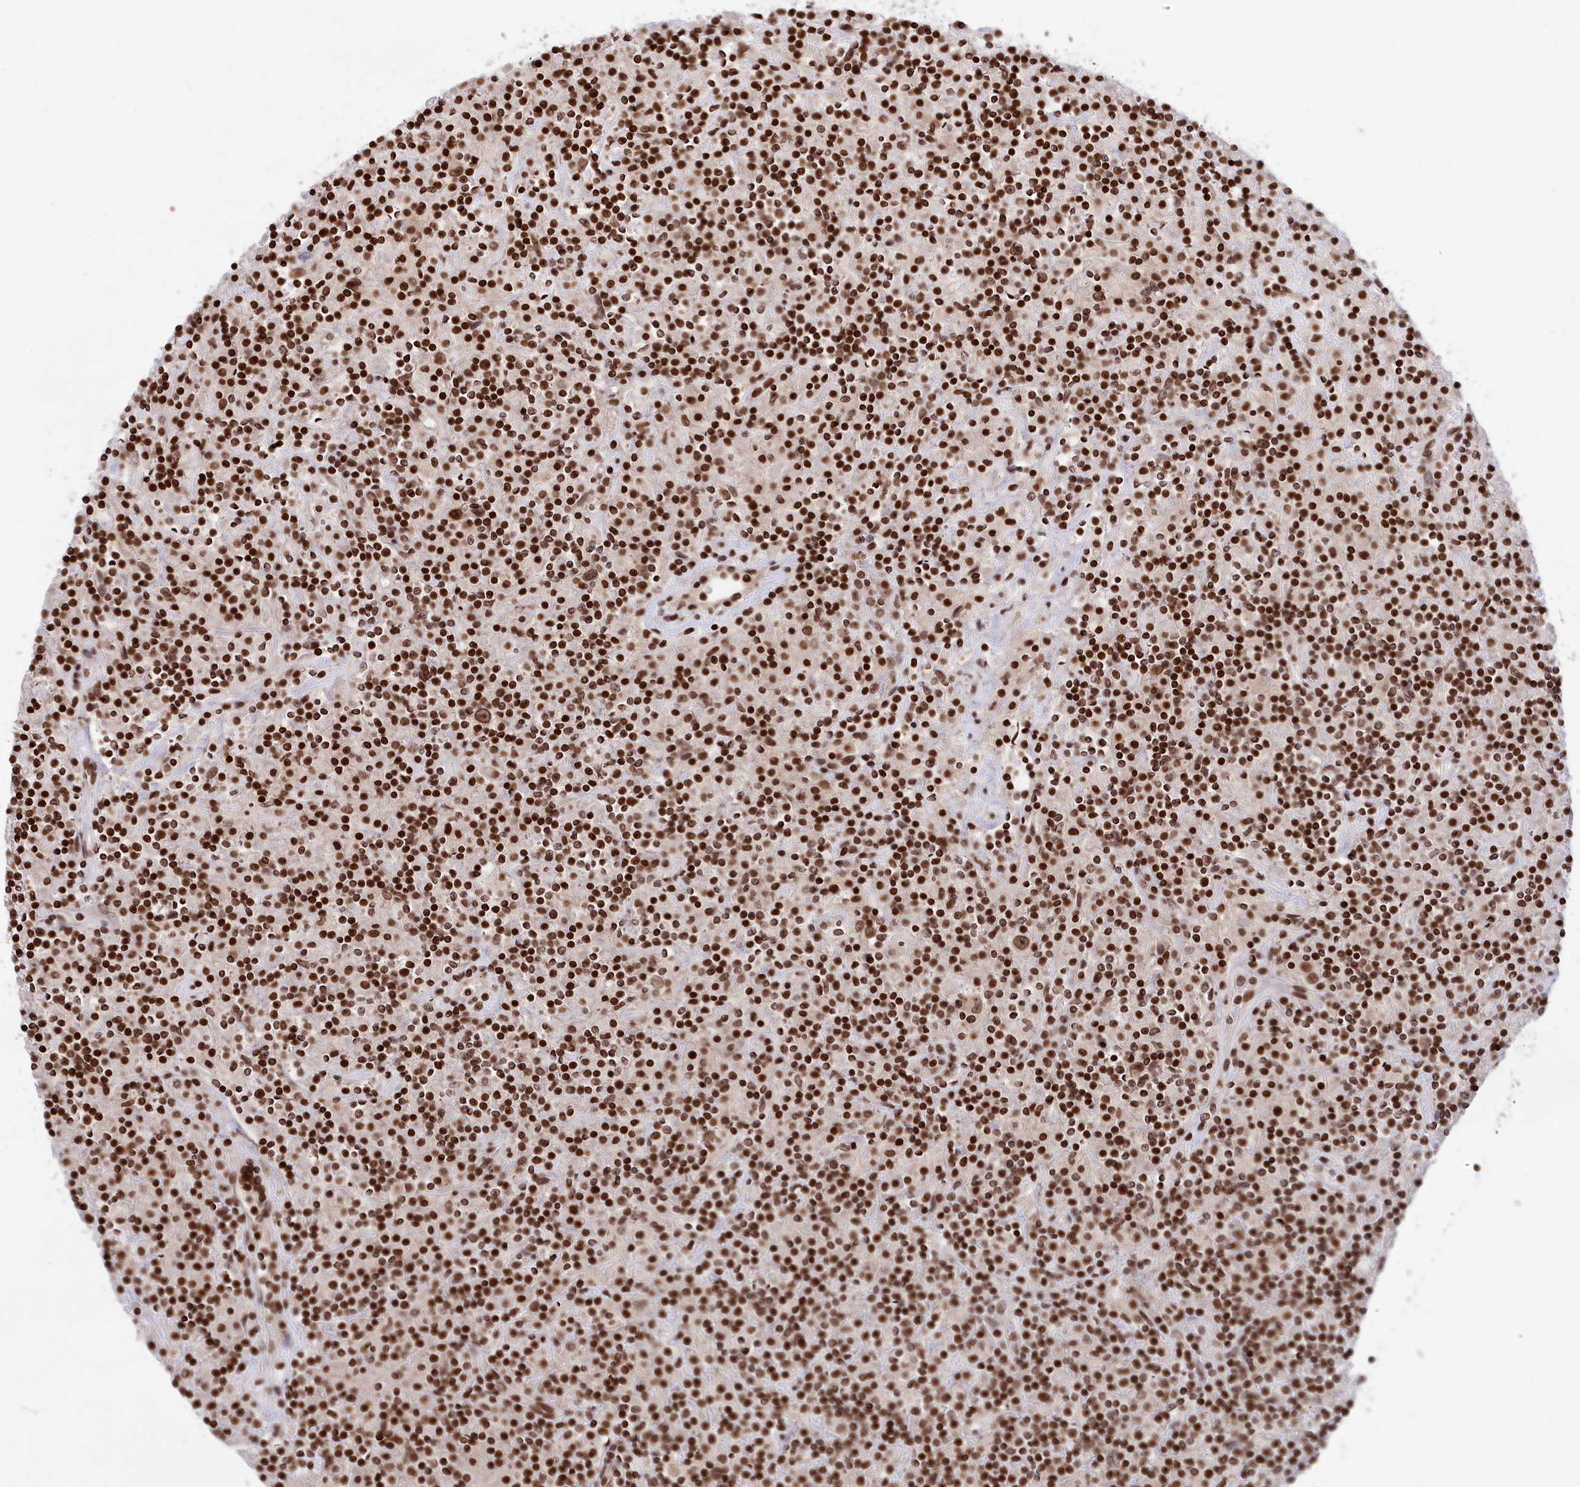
{"staining": {"intensity": "moderate", "quantity": ">75%", "location": "nuclear"}, "tissue": "lymphoma", "cell_type": "Tumor cells", "image_type": "cancer", "snomed": [{"axis": "morphology", "description": "Hodgkin's disease, NOS"}, {"axis": "topography", "description": "Lymph node"}], "caption": "Brown immunohistochemical staining in lymphoma displays moderate nuclear positivity in approximately >75% of tumor cells. Immunohistochemistry (ihc) stains the protein of interest in brown and the nuclei are stained blue.", "gene": "TET2", "patient": {"sex": "male", "age": 70}}